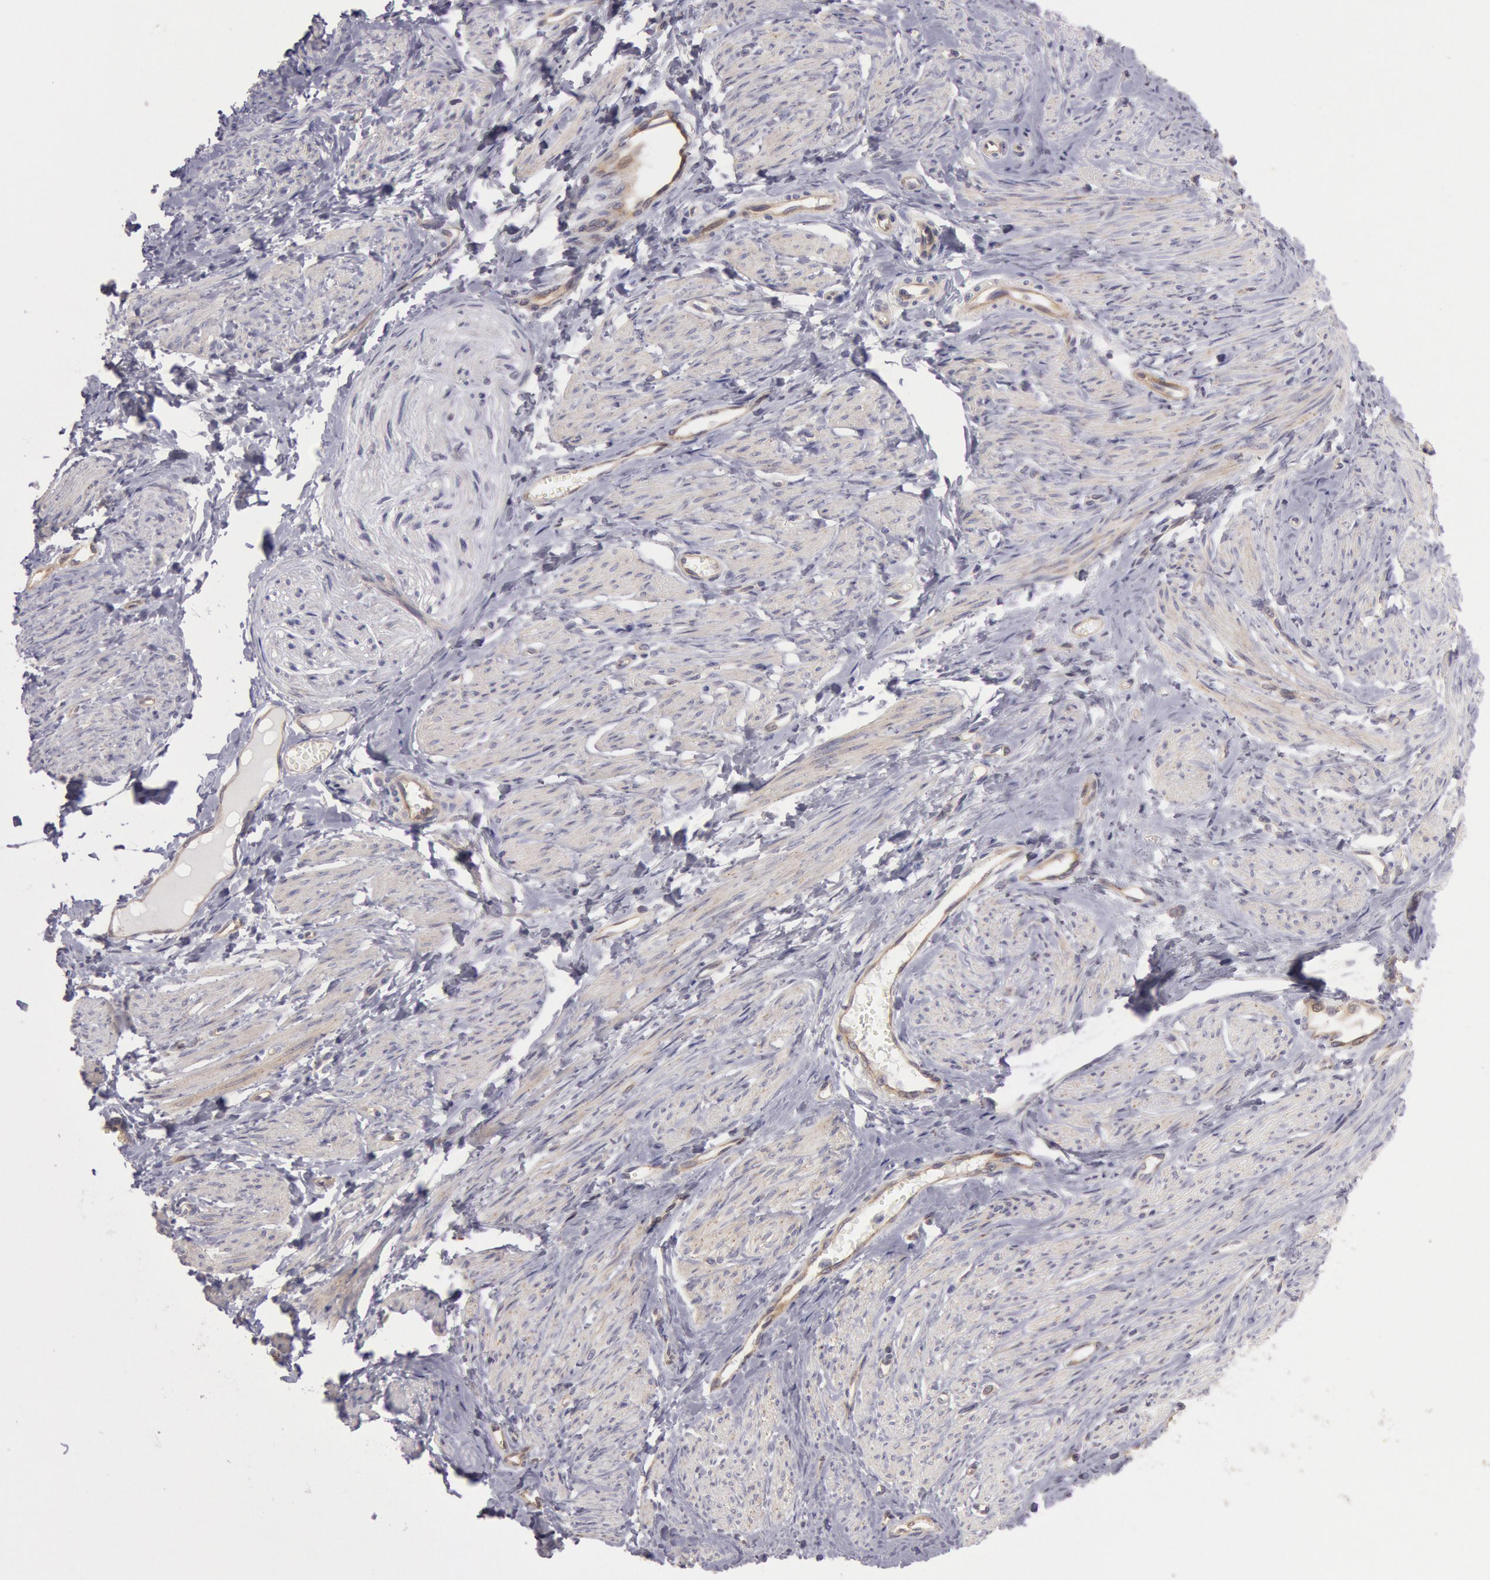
{"staining": {"intensity": "weak", "quantity": "25%-75%", "location": "cytoplasmic/membranous"}, "tissue": "smooth muscle", "cell_type": "Smooth muscle cells", "image_type": "normal", "snomed": [{"axis": "morphology", "description": "Normal tissue, NOS"}, {"axis": "topography", "description": "Smooth muscle"}, {"axis": "topography", "description": "Uterus"}], "caption": "Smooth muscle cells reveal weak cytoplasmic/membranous staining in about 25%-75% of cells in normal smooth muscle.", "gene": "AMOTL1", "patient": {"sex": "female", "age": 39}}